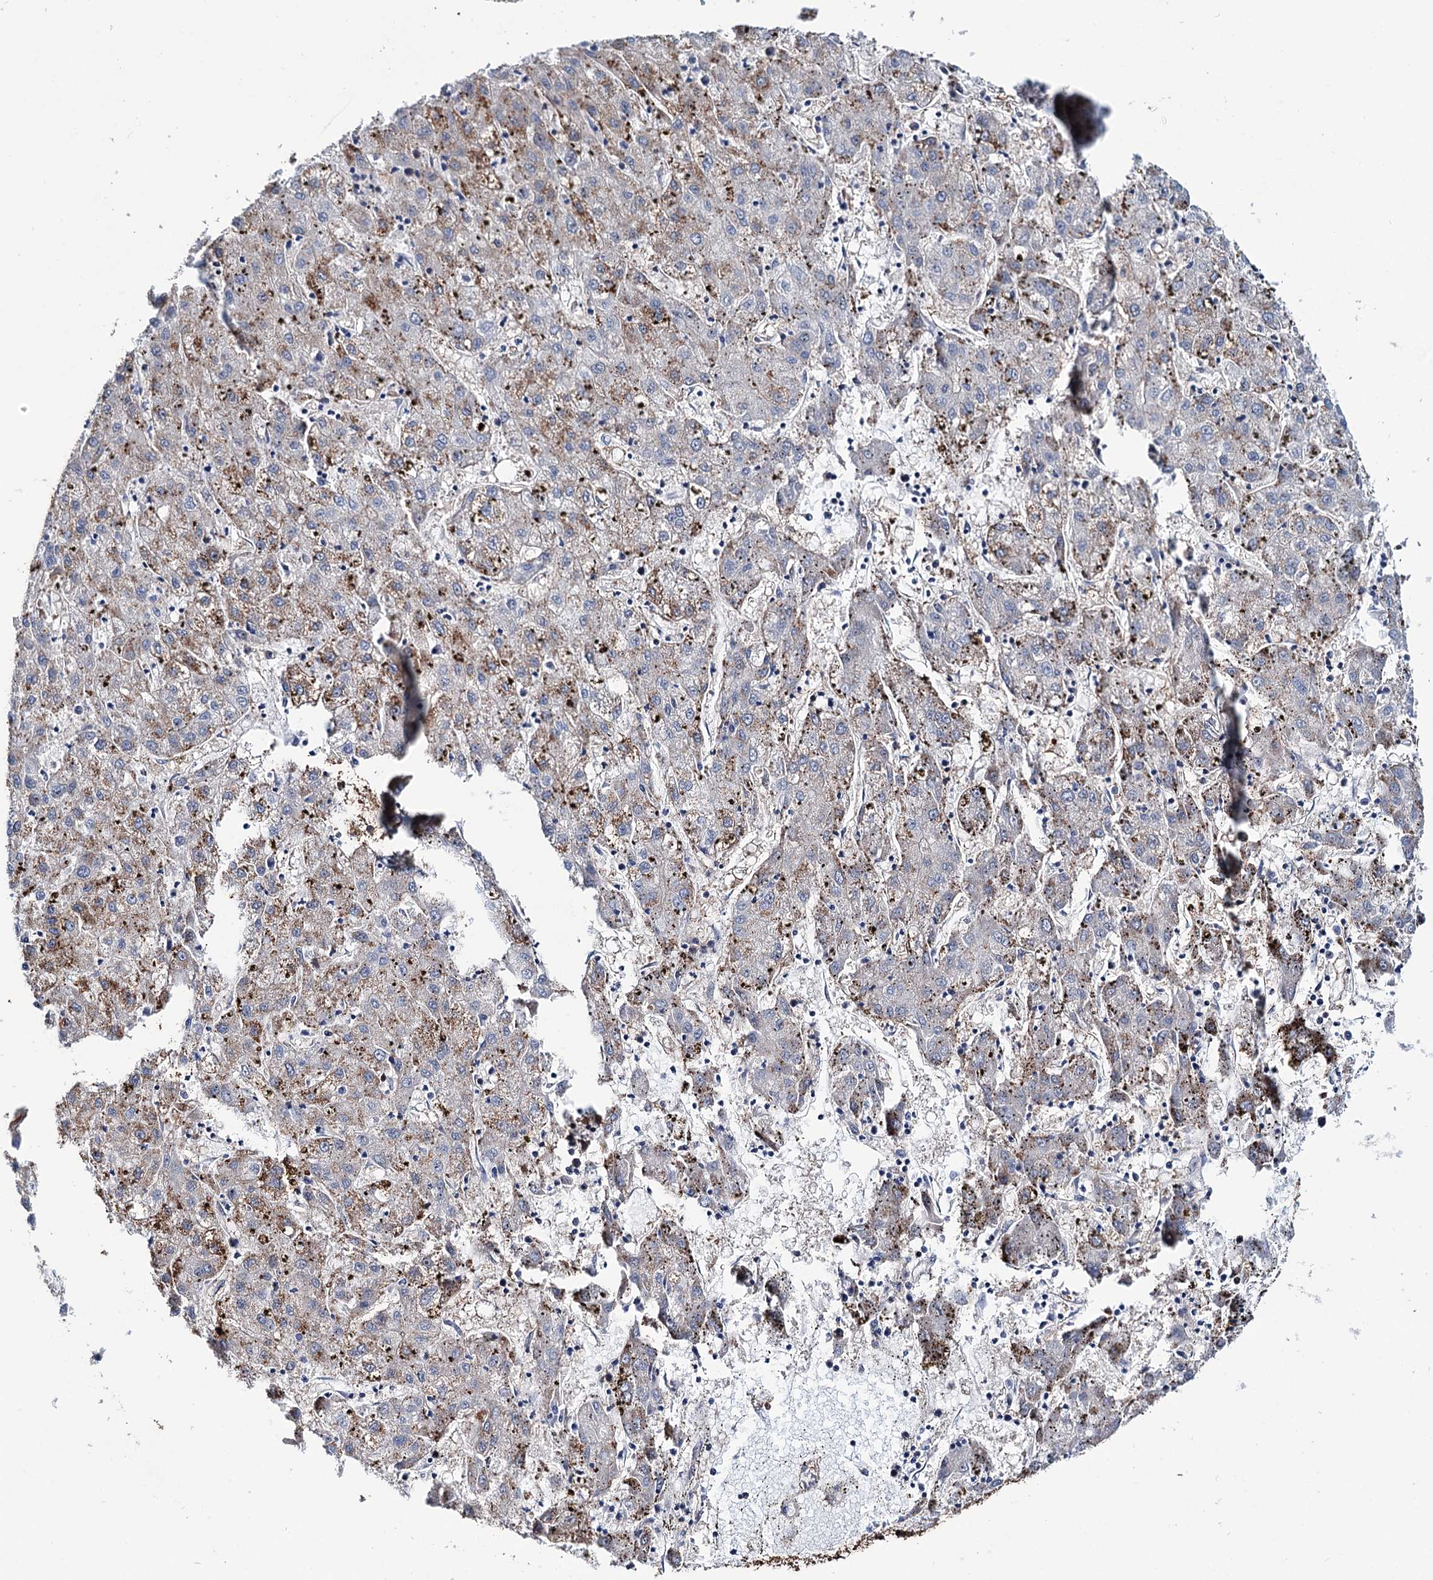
{"staining": {"intensity": "negative", "quantity": "none", "location": "none"}, "tissue": "liver cancer", "cell_type": "Tumor cells", "image_type": "cancer", "snomed": [{"axis": "morphology", "description": "Carcinoma, Hepatocellular, NOS"}, {"axis": "topography", "description": "Liver"}], "caption": "Hepatocellular carcinoma (liver) was stained to show a protein in brown. There is no significant positivity in tumor cells.", "gene": "PTDSS2", "patient": {"sex": "male", "age": 72}}